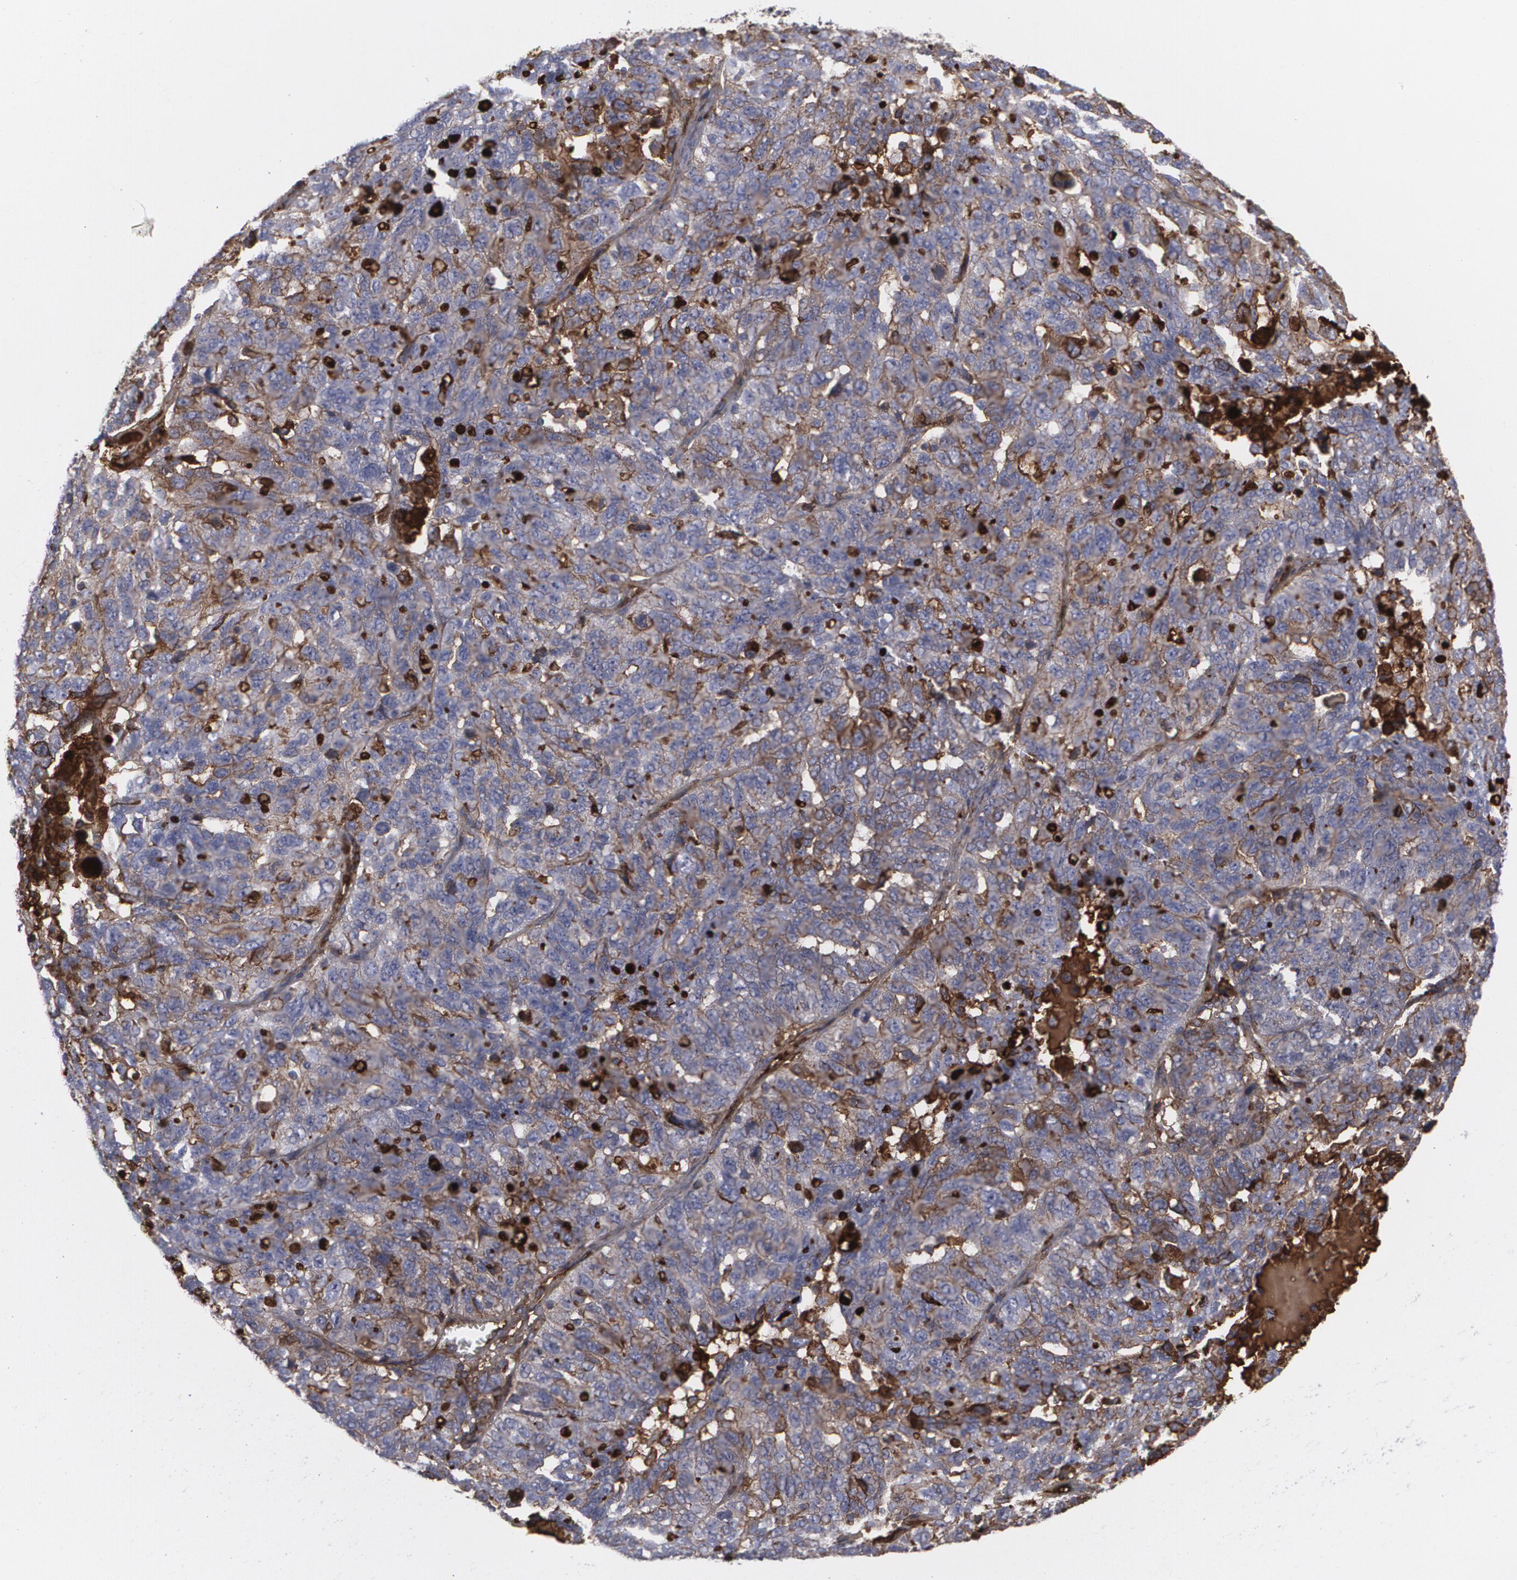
{"staining": {"intensity": "weak", "quantity": "<25%", "location": "cytoplasmic/membranous"}, "tissue": "ovarian cancer", "cell_type": "Tumor cells", "image_type": "cancer", "snomed": [{"axis": "morphology", "description": "Cystadenocarcinoma, serous, NOS"}, {"axis": "topography", "description": "Ovary"}], "caption": "The photomicrograph exhibits no significant positivity in tumor cells of ovarian serous cystadenocarcinoma.", "gene": "LRG1", "patient": {"sex": "female", "age": 63}}